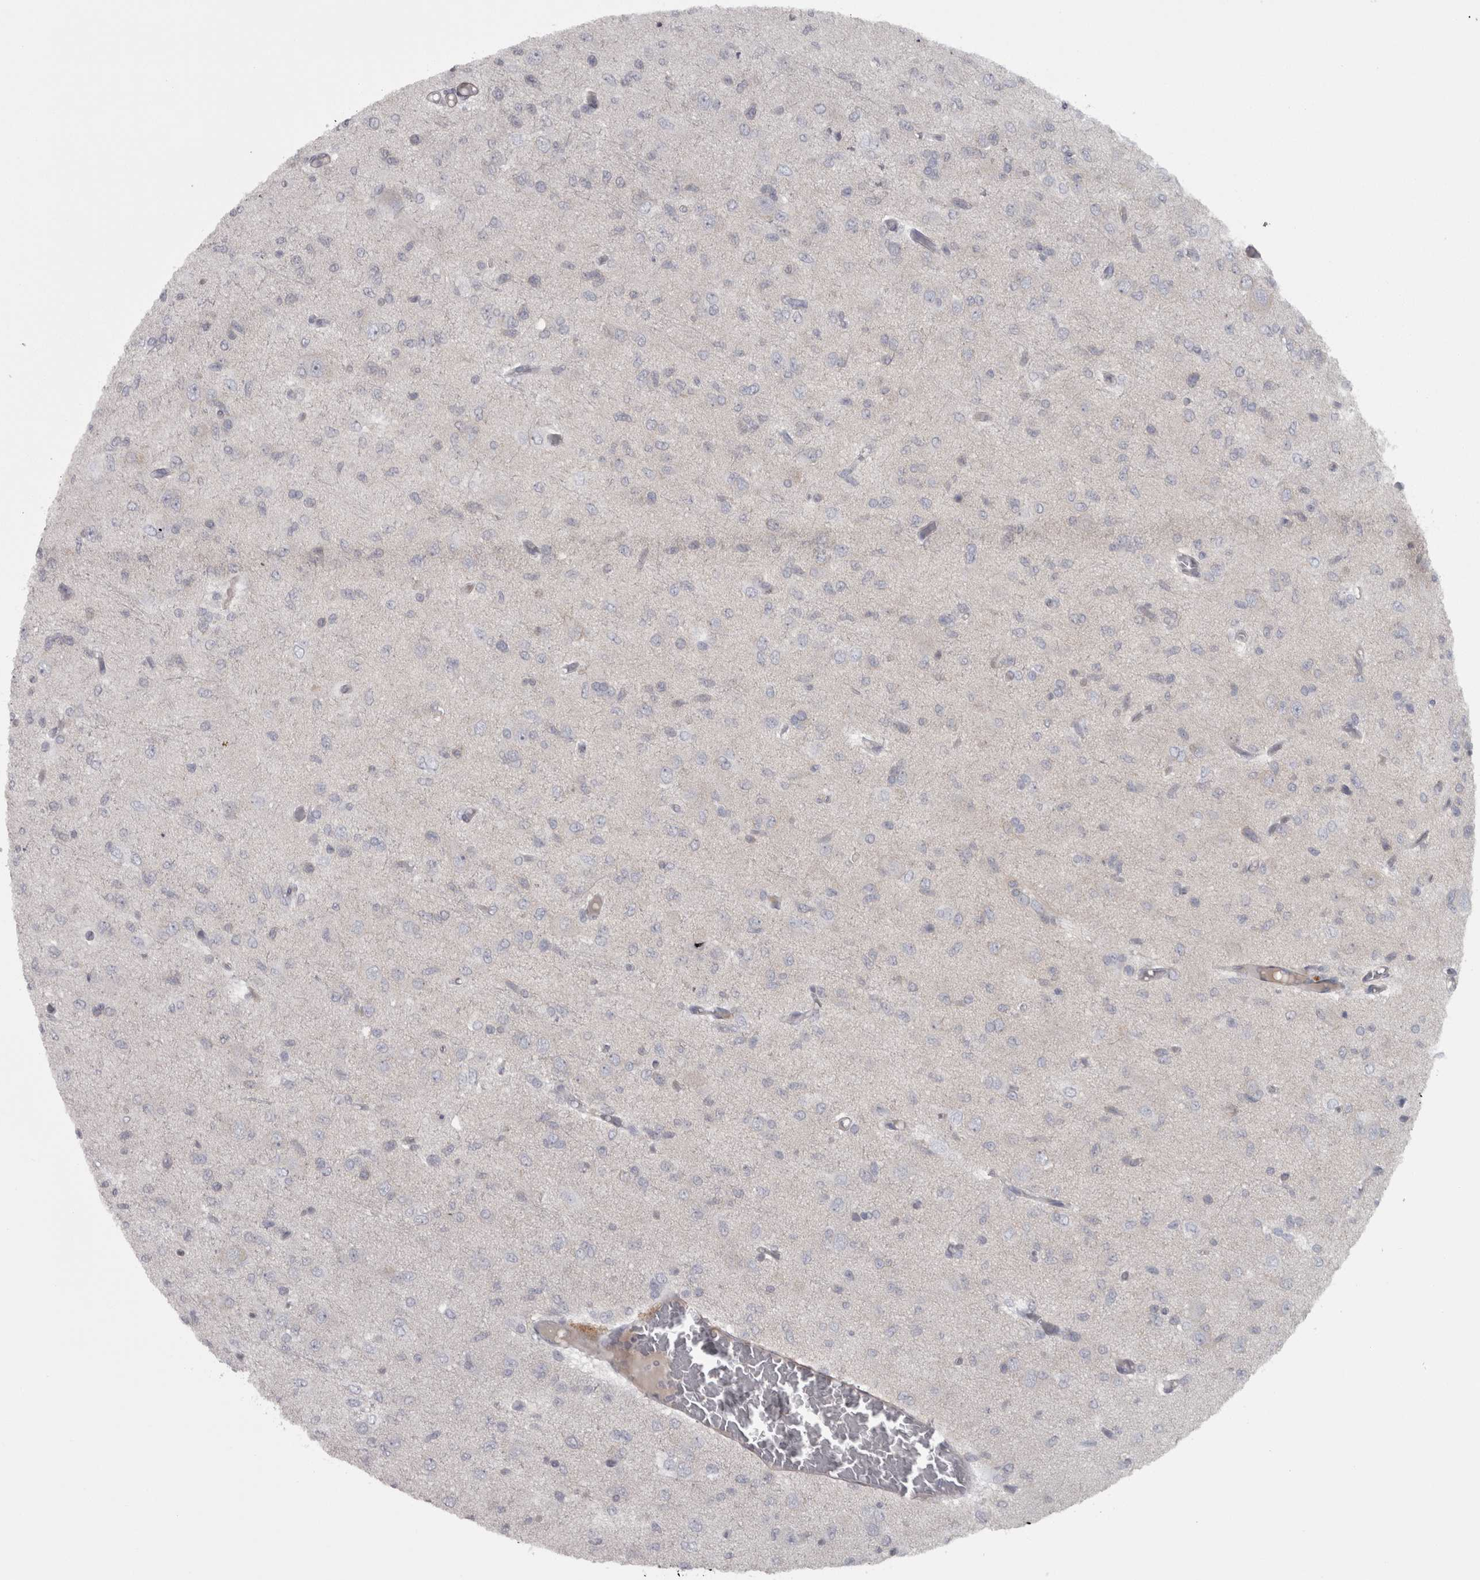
{"staining": {"intensity": "negative", "quantity": "none", "location": "none"}, "tissue": "glioma", "cell_type": "Tumor cells", "image_type": "cancer", "snomed": [{"axis": "morphology", "description": "Glioma, malignant, High grade"}, {"axis": "topography", "description": "Brain"}], "caption": "This is a histopathology image of IHC staining of glioma, which shows no staining in tumor cells.", "gene": "PPP1R12B", "patient": {"sex": "female", "age": 59}}